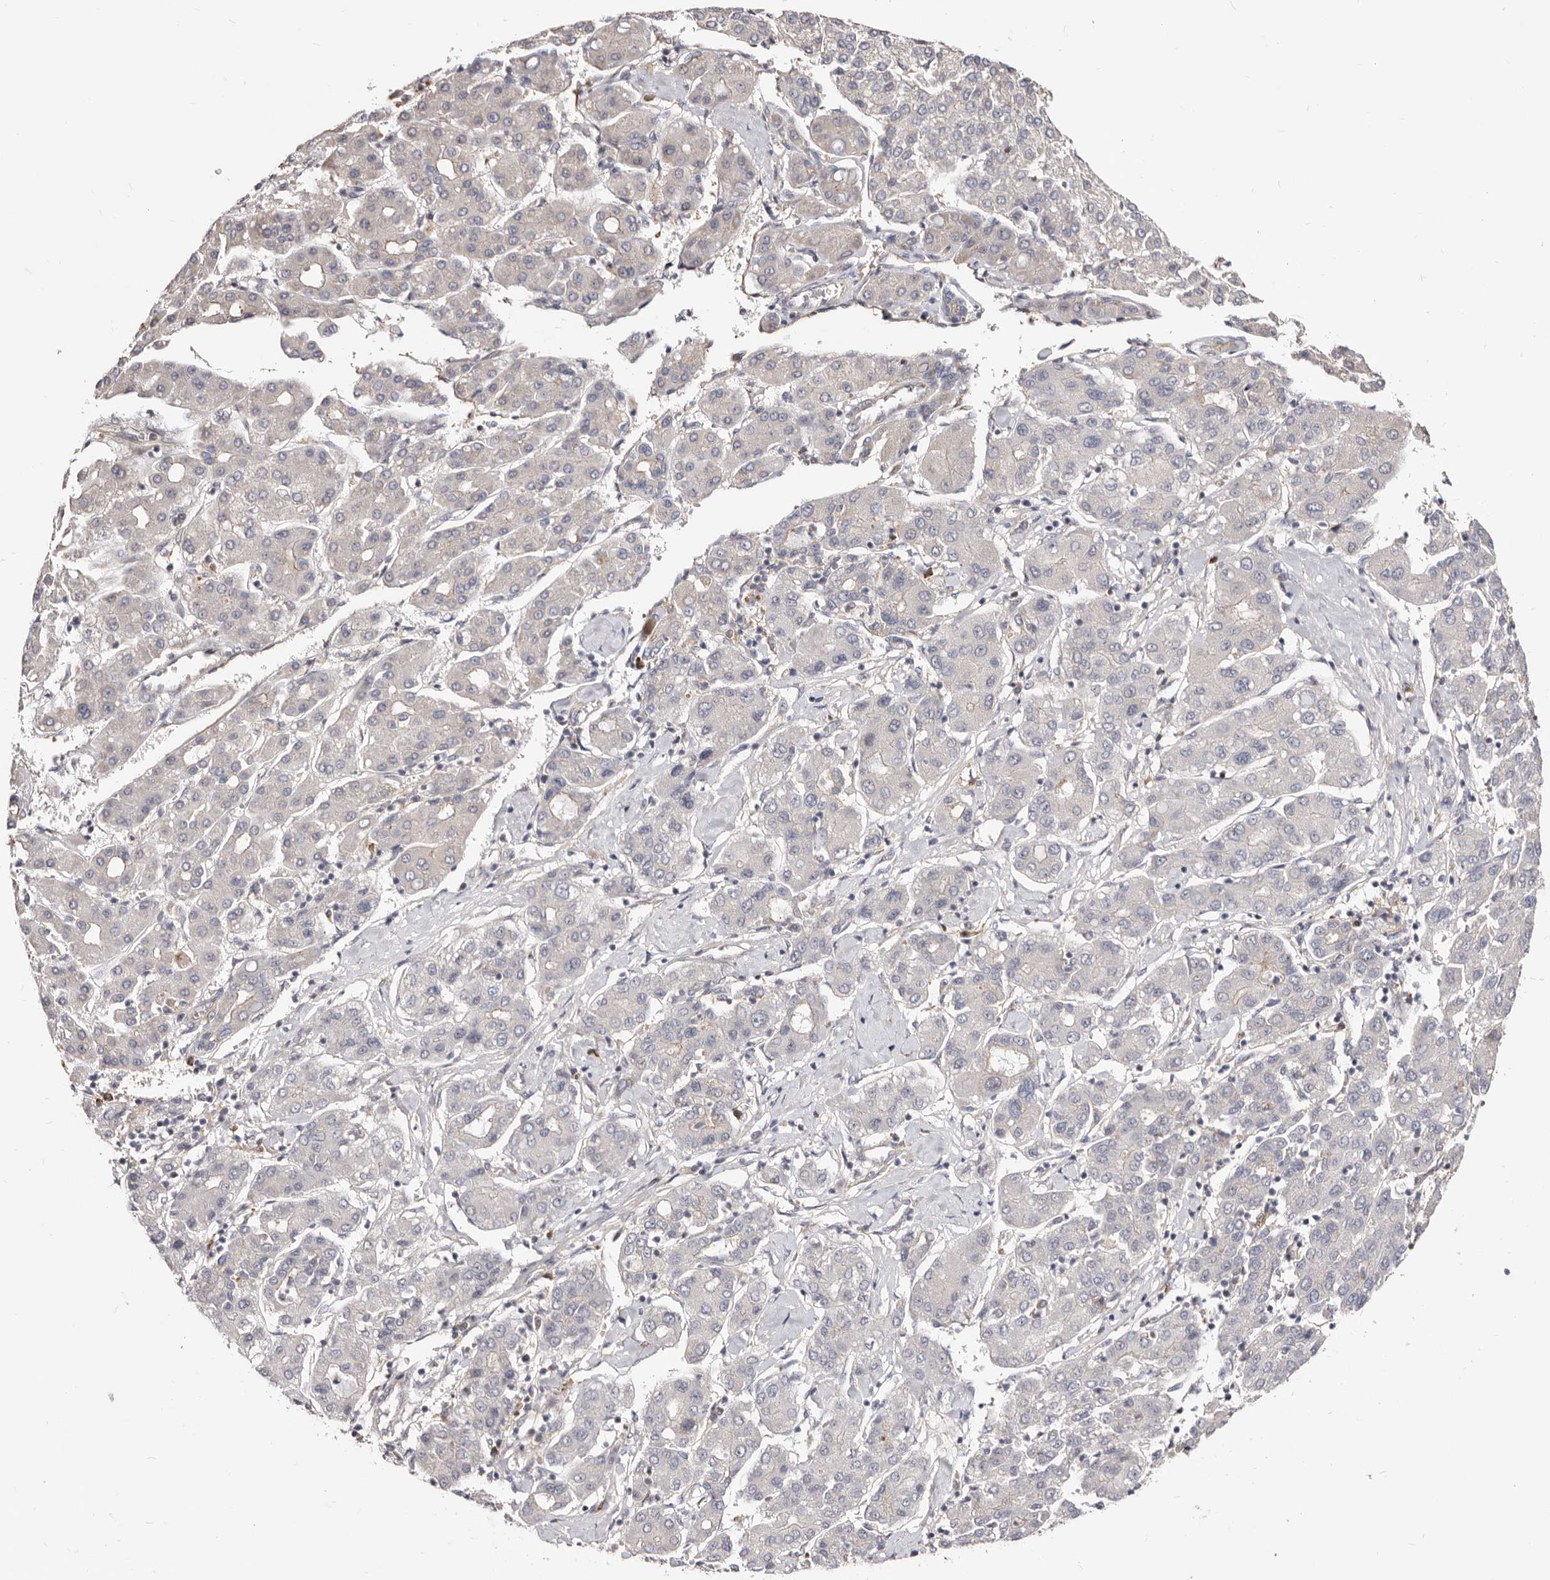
{"staining": {"intensity": "negative", "quantity": "none", "location": "none"}, "tissue": "liver cancer", "cell_type": "Tumor cells", "image_type": "cancer", "snomed": [{"axis": "morphology", "description": "Carcinoma, Hepatocellular, NOS"}, {"axis": "topography", "description": "Liver"}], "caption": "Human liver hepatocellular carcinoma stained for a protein using immunohistochemistry displays no staining in tumor cells.", "gene": "GPATCH4", "patient": {"sex": "male", "age": 65}}